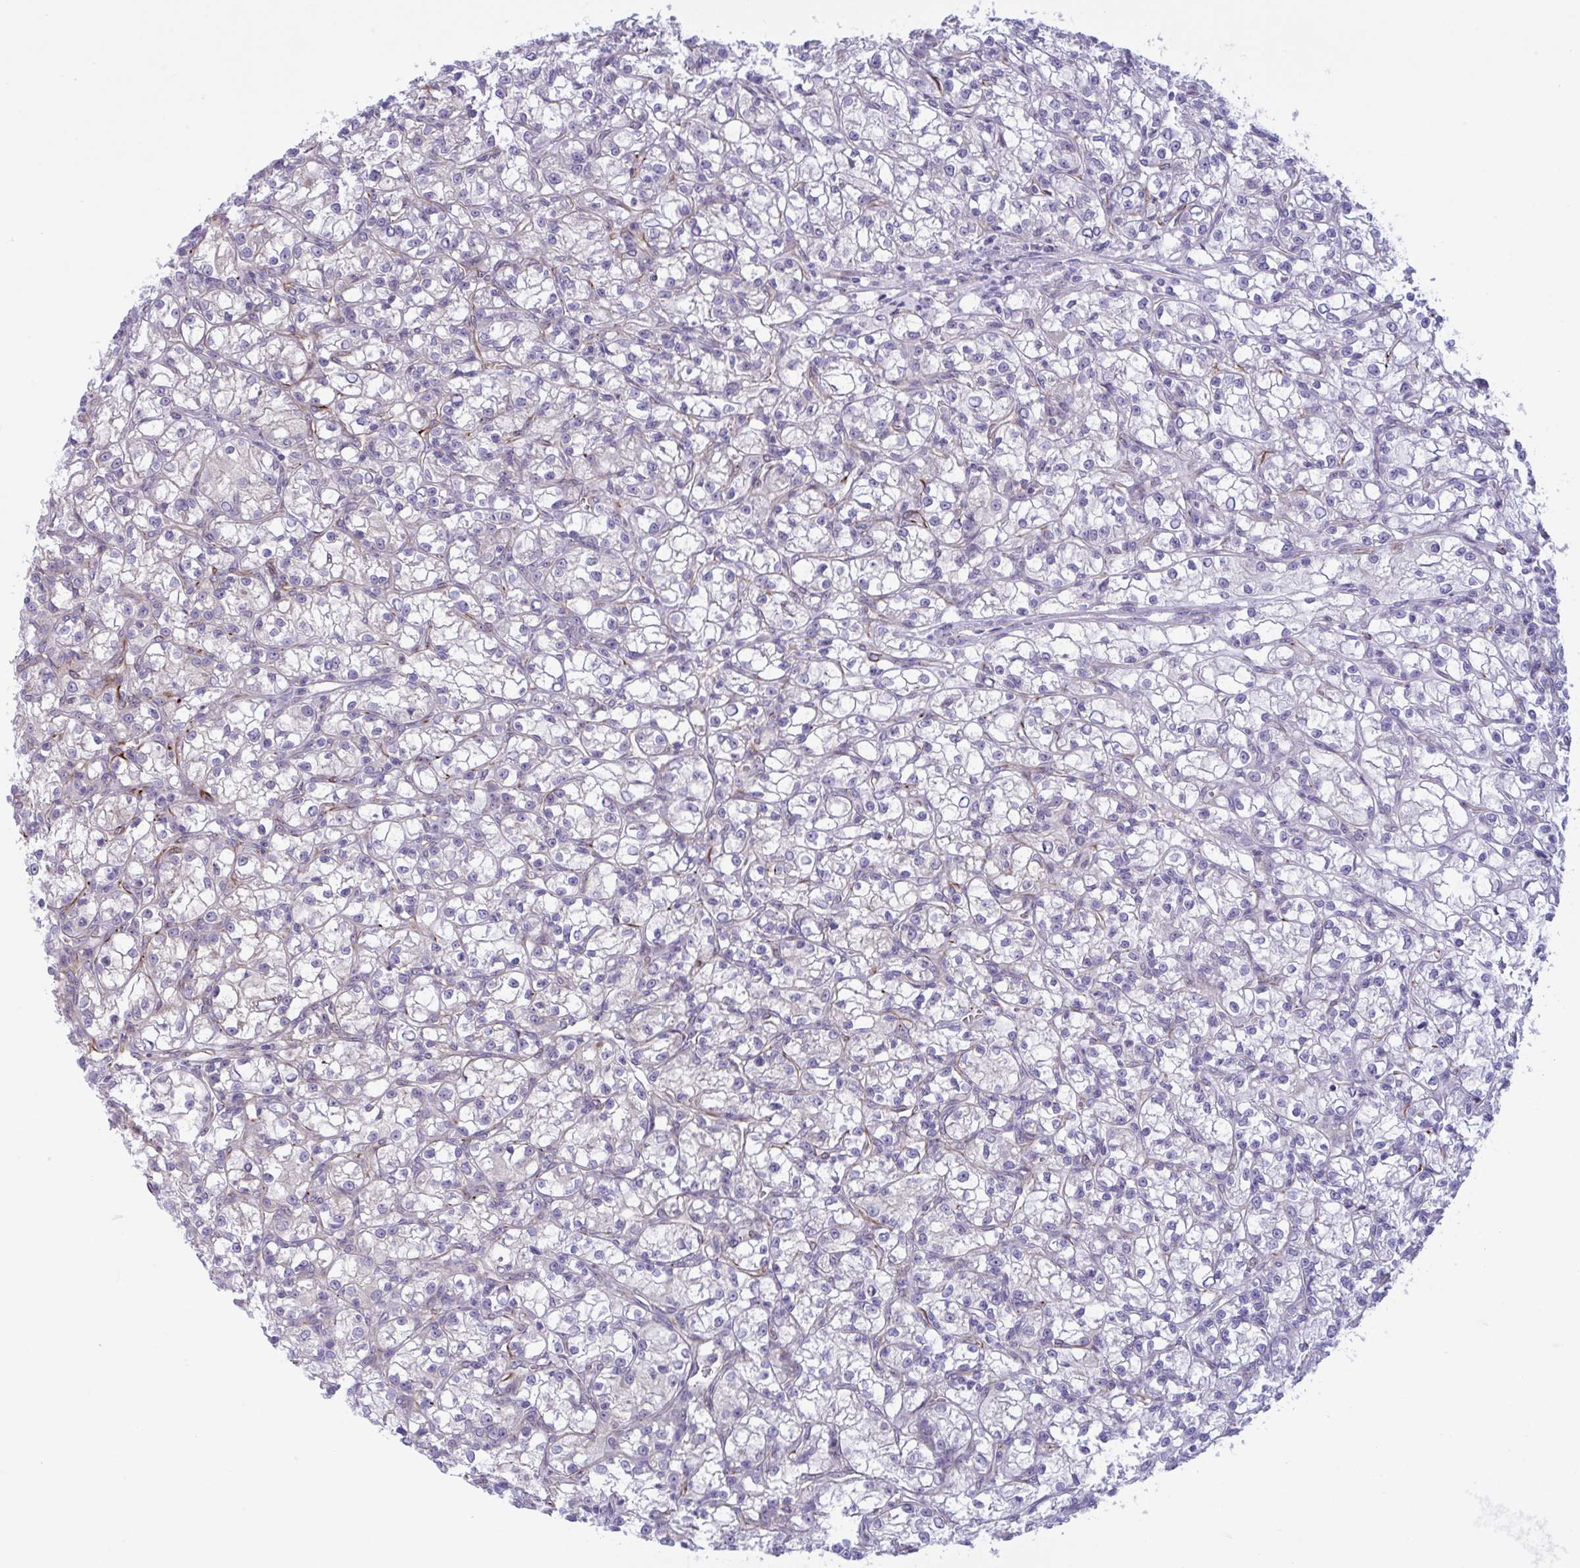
{"staining": {"intensity": "negative", "quantity": "none", "location": "none"}, "tissue": "renal cancer", "cell_type": "Tumor cells", "image_type": "cancer", "snomed": [{"axis": "morphology", "description": "Adenocarcinoma, NOS"}, {"axis": "topography", "description": "Kidney"}], "caption": "The IHC photomicrograph has no significant staining in tumor cells of adenocarcinoma (renal) tissue.", "gene": "PRRT4", "patient": {"sex": "female", "age": 59}}